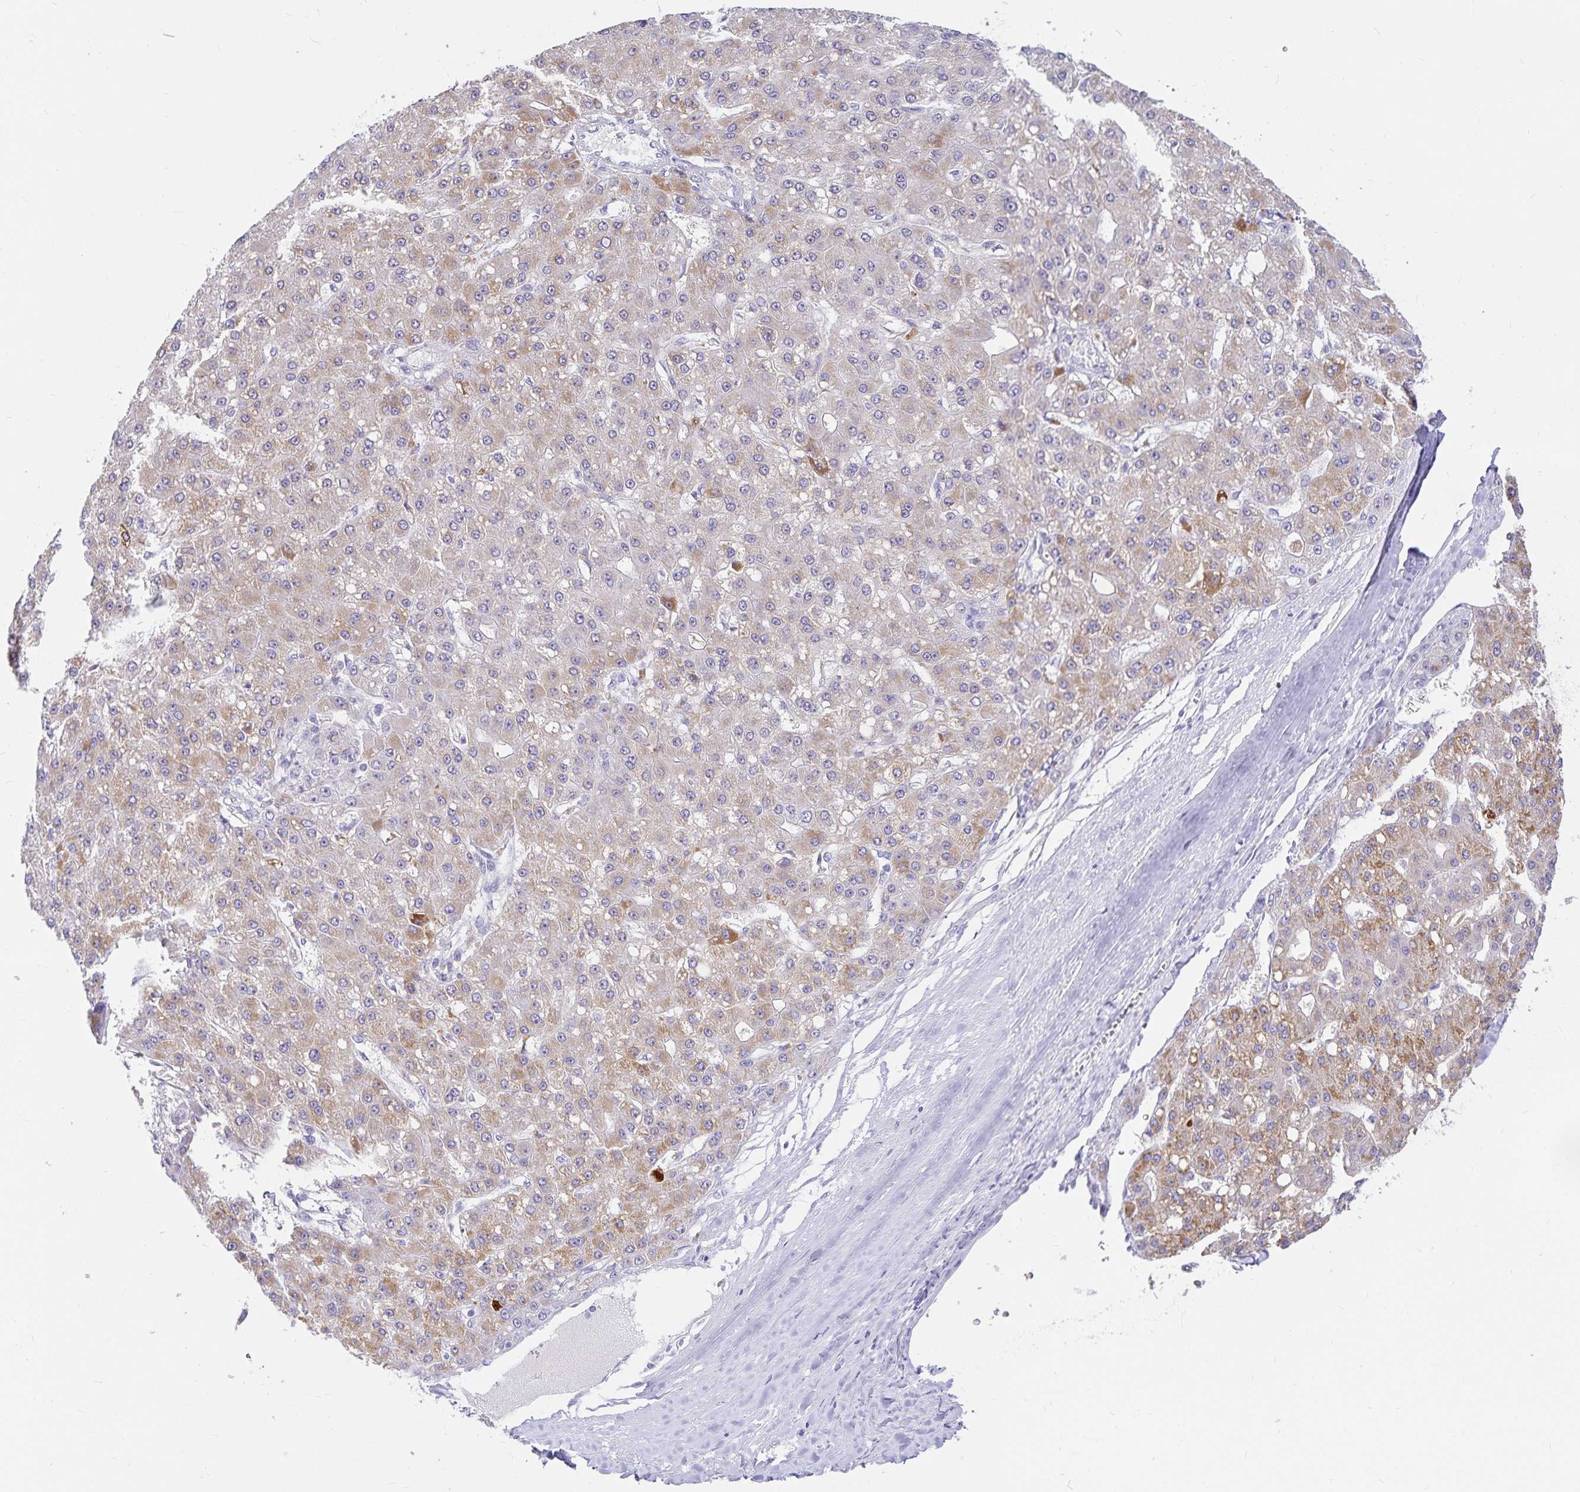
{"staining": {"intensity": "weak", "quantity": "25%-75%", "location": "cytoplasmic/membranous"}, "tissue": "liver cancer", "cell_type": "Tumor cells", "image_type": "cancer", "snomed": [{"axis": "morphology", "description": "Carcinoma, Hepatocellular, NOS"}, {"axis": "topography", "description": "Liver"}], "caption": "Liver hepatocellular carcinoma stained with DAB (3,3'-diaminobenzidine) immunohistochemistry demonstrates low levels of weak cytoplasmic/membranous expression in about 25%-75% of tumor cells. (DAB (3,3'-diaminobenzidine) = brown stain, brightfield microscopy at high magnification).", "gene": "KBTBD13", "patient": {"sex": "male", "age": 67}}